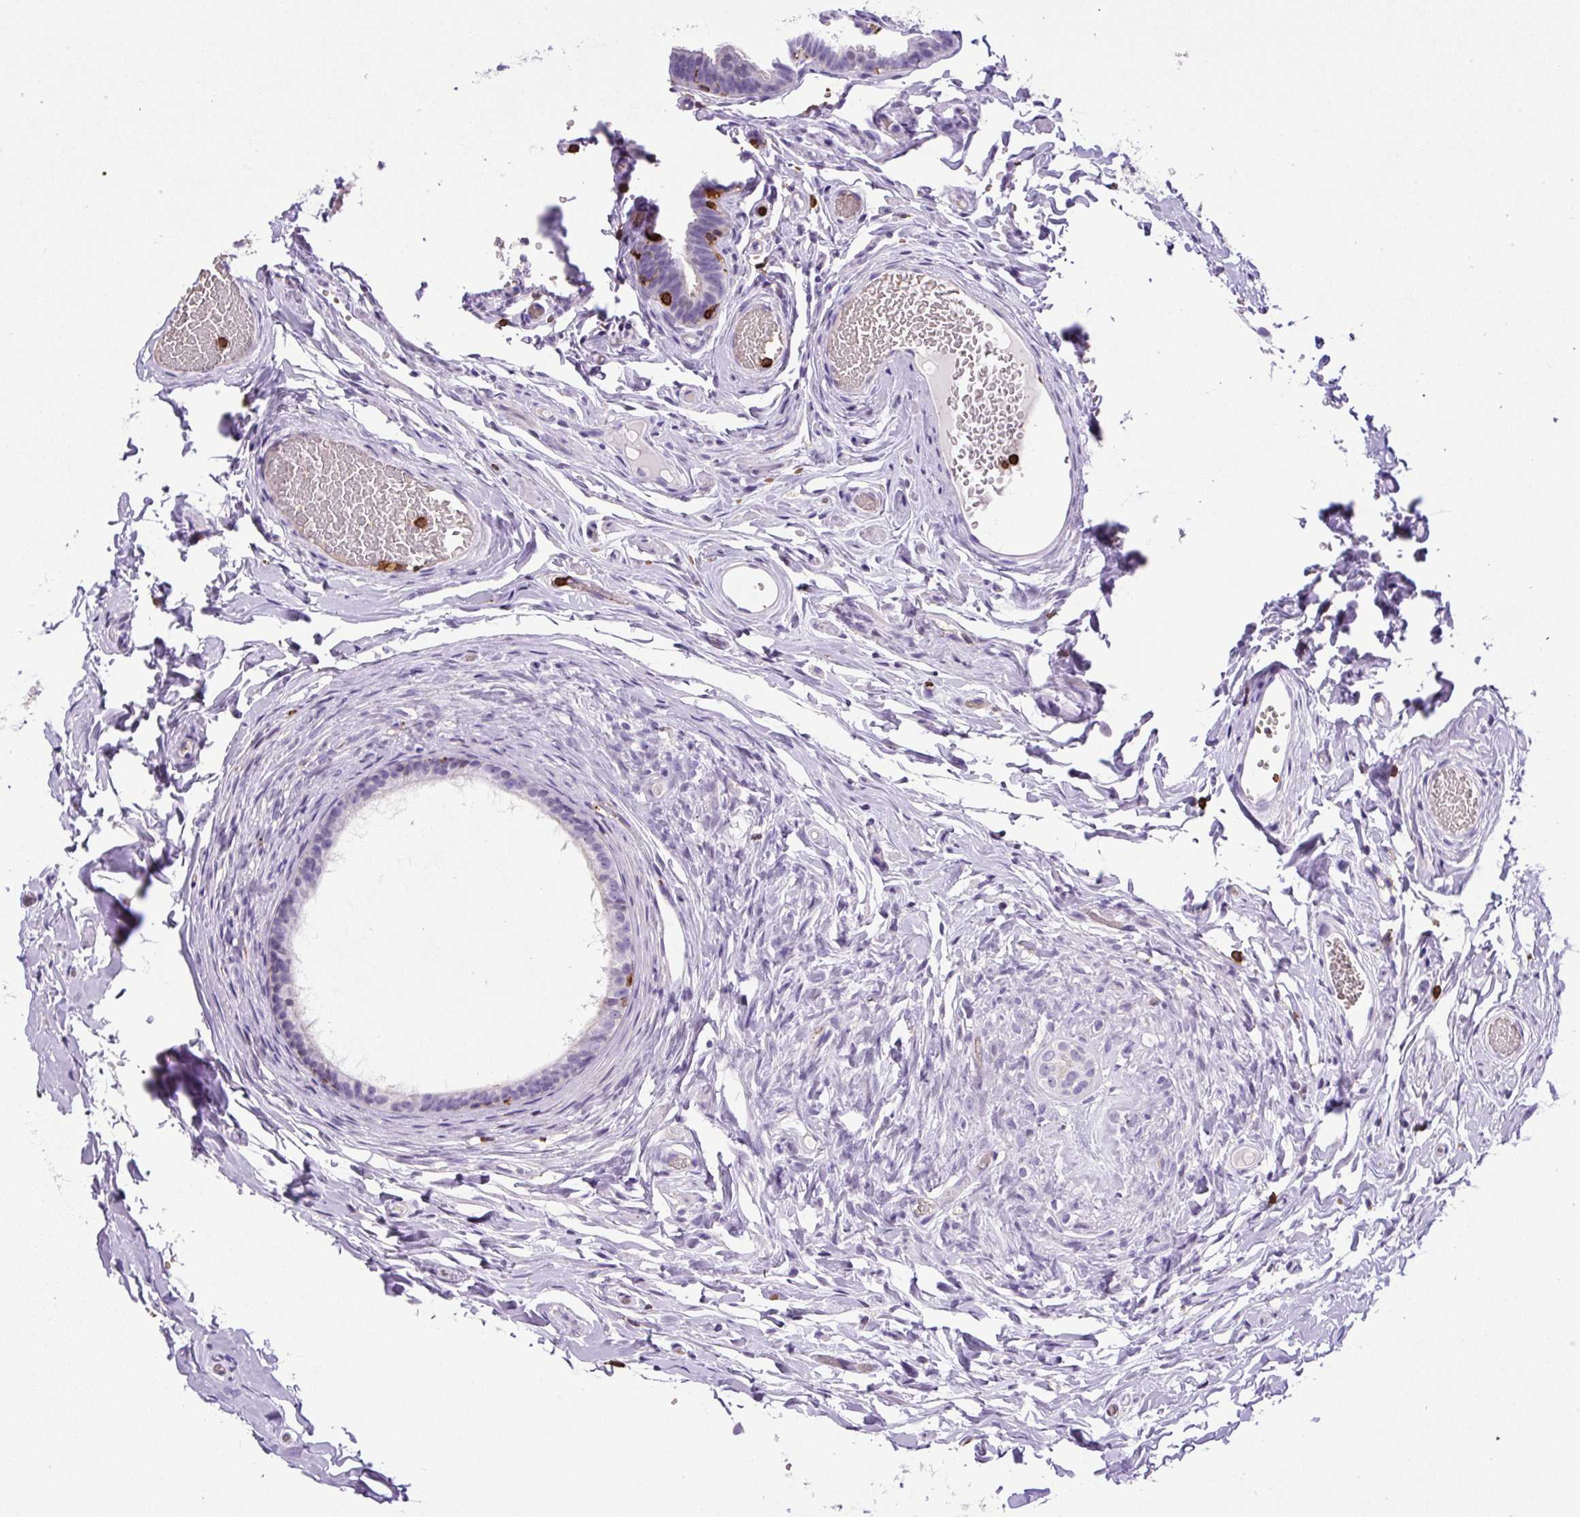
{"staining": {"intensity": "negative", "quantity": "none", "location": "none"}, "tissue": "epididymis", "cell_type": "Glandular cells", "image_type": "normal", "snomed": [{"axis": "morphology", "description": "Normal tissue, NOS"}, {"axis": "morphology", "description": "Carcinoma, Embryonal, NOS"}, {"axis": "topography", "description": "Testis"}, {"axis": "topography", "description": "Epididymis"}], "caption": "This image is of normal epididymis stained with IHC to label a protein in brown with the nuclei are counter-stained blue. There is no staining in glandular cells. (DAB immunohistochemistry (IHC), high magnification).", "gene": "FAM228B", "patient": {"sex": "male", "age": 36}}